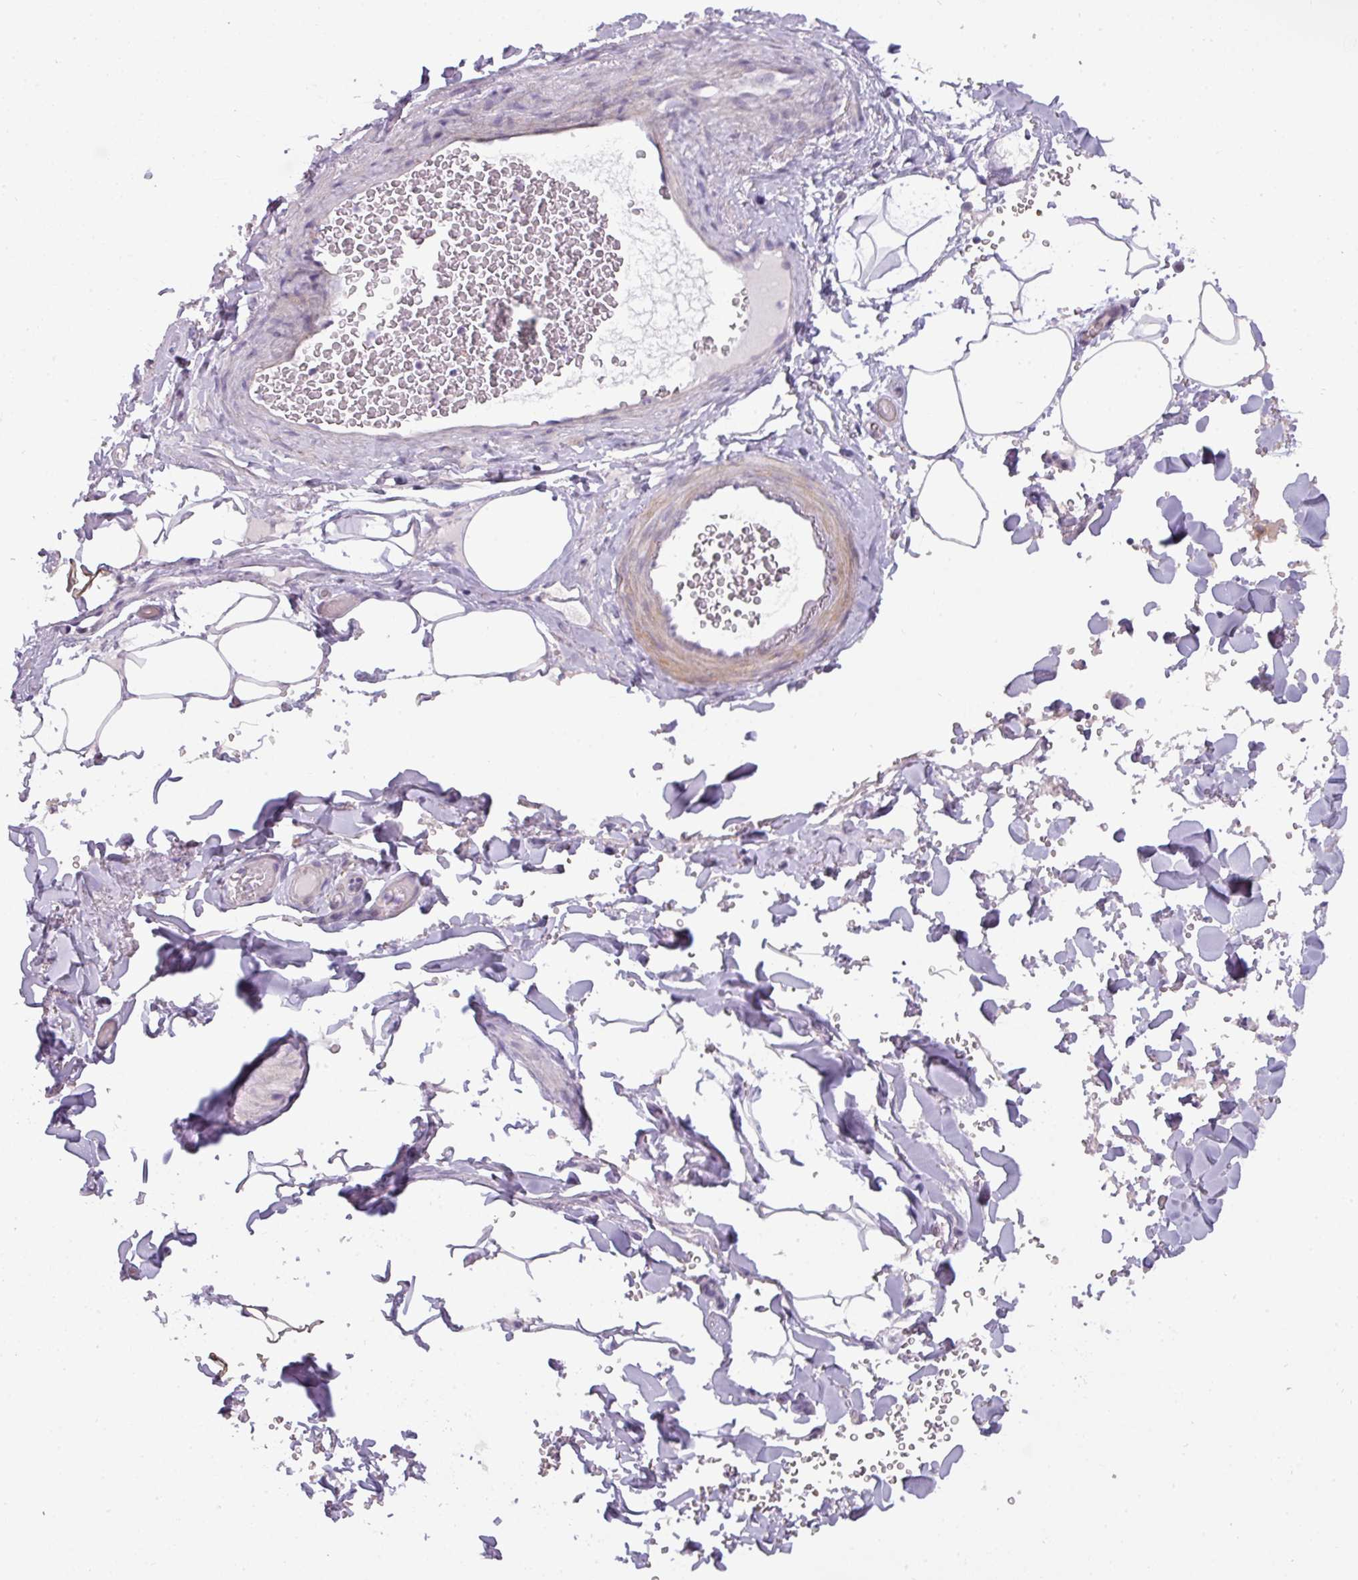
{"staining": {"intensity": "negative", "quantity": "none", "location": "none"}, "tissue": "adipose tissue", "cell_type": "Adipocytes", "image_type": "normal", "snomed": [{"axis": "morphology", "description": "Normal tissue, NOS"}, {"axis": "topography", "description": "Rectum"}, {"axis": "topography", "description": "Peripheral nerve tissue"}], "caption": "Adipocytes are negative for brown protein staining in benign adipose tissue. The staining is performed using DAB brown chromogen with nuclei counter-stained in using hematoxylin.", "gene": "C2orf68", "patient": {"sex": "female", "age": 69}}